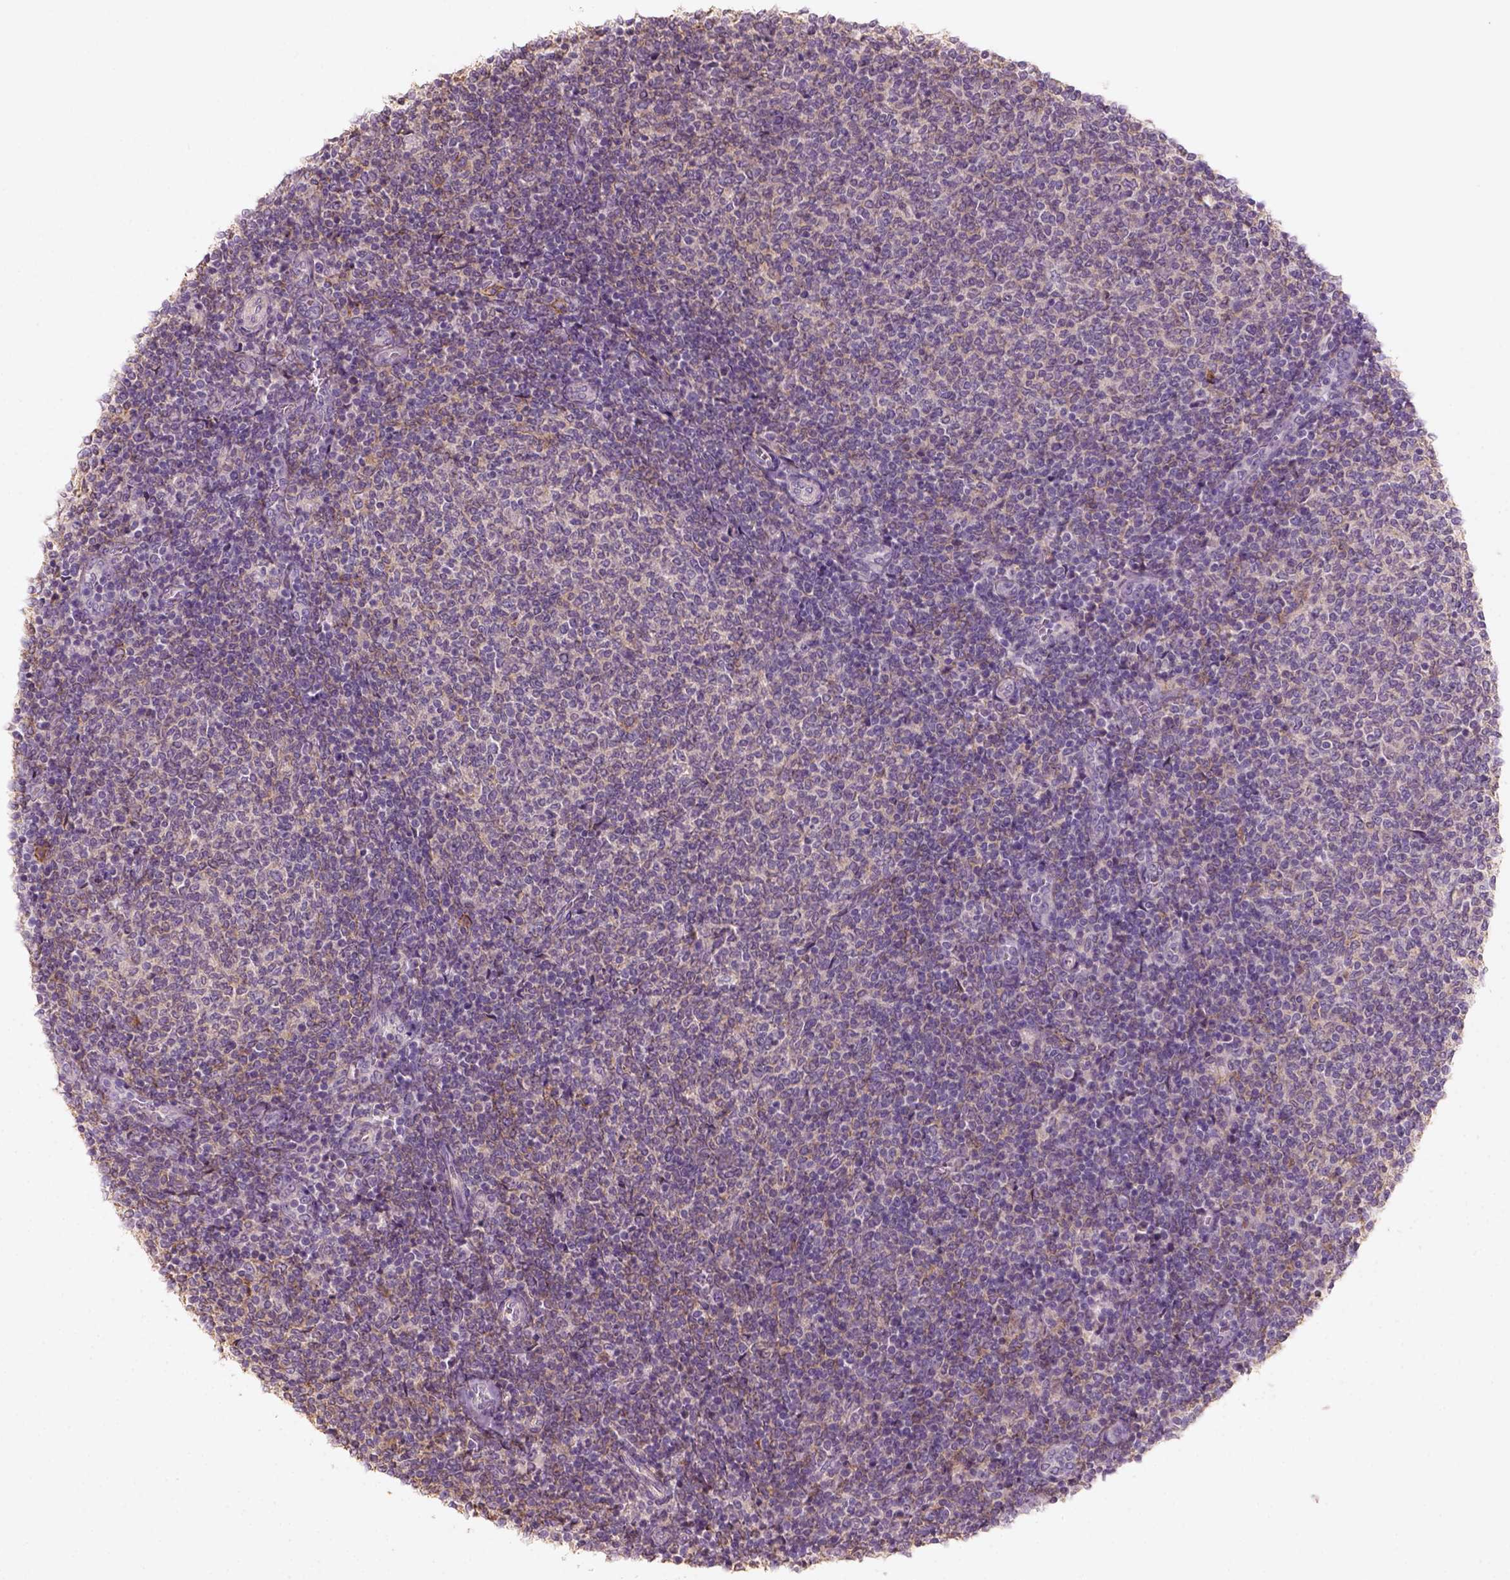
{"staining": {"intensity": "weak", "quantity": "<25%", "location": "cytoplasmic/membranous"}, "tissue": "lymphoma", "cell_type": "Tumor cells", "image_type": "cancer", "snomed": [{"axis": "morphology", "description": "Malignant lymphoma, non-Hodgkin's type, Low grade"}, {"axis": "topography", "description": "Lymph node"}], "caption": "IHC image of human low-grade malignant lymphoma, non-Hodgkin's type stained for a protein (brown), which shows no expression in tumor cells.", "gene": "AQP9", "patient": {"sex": "male", "age": 52}}